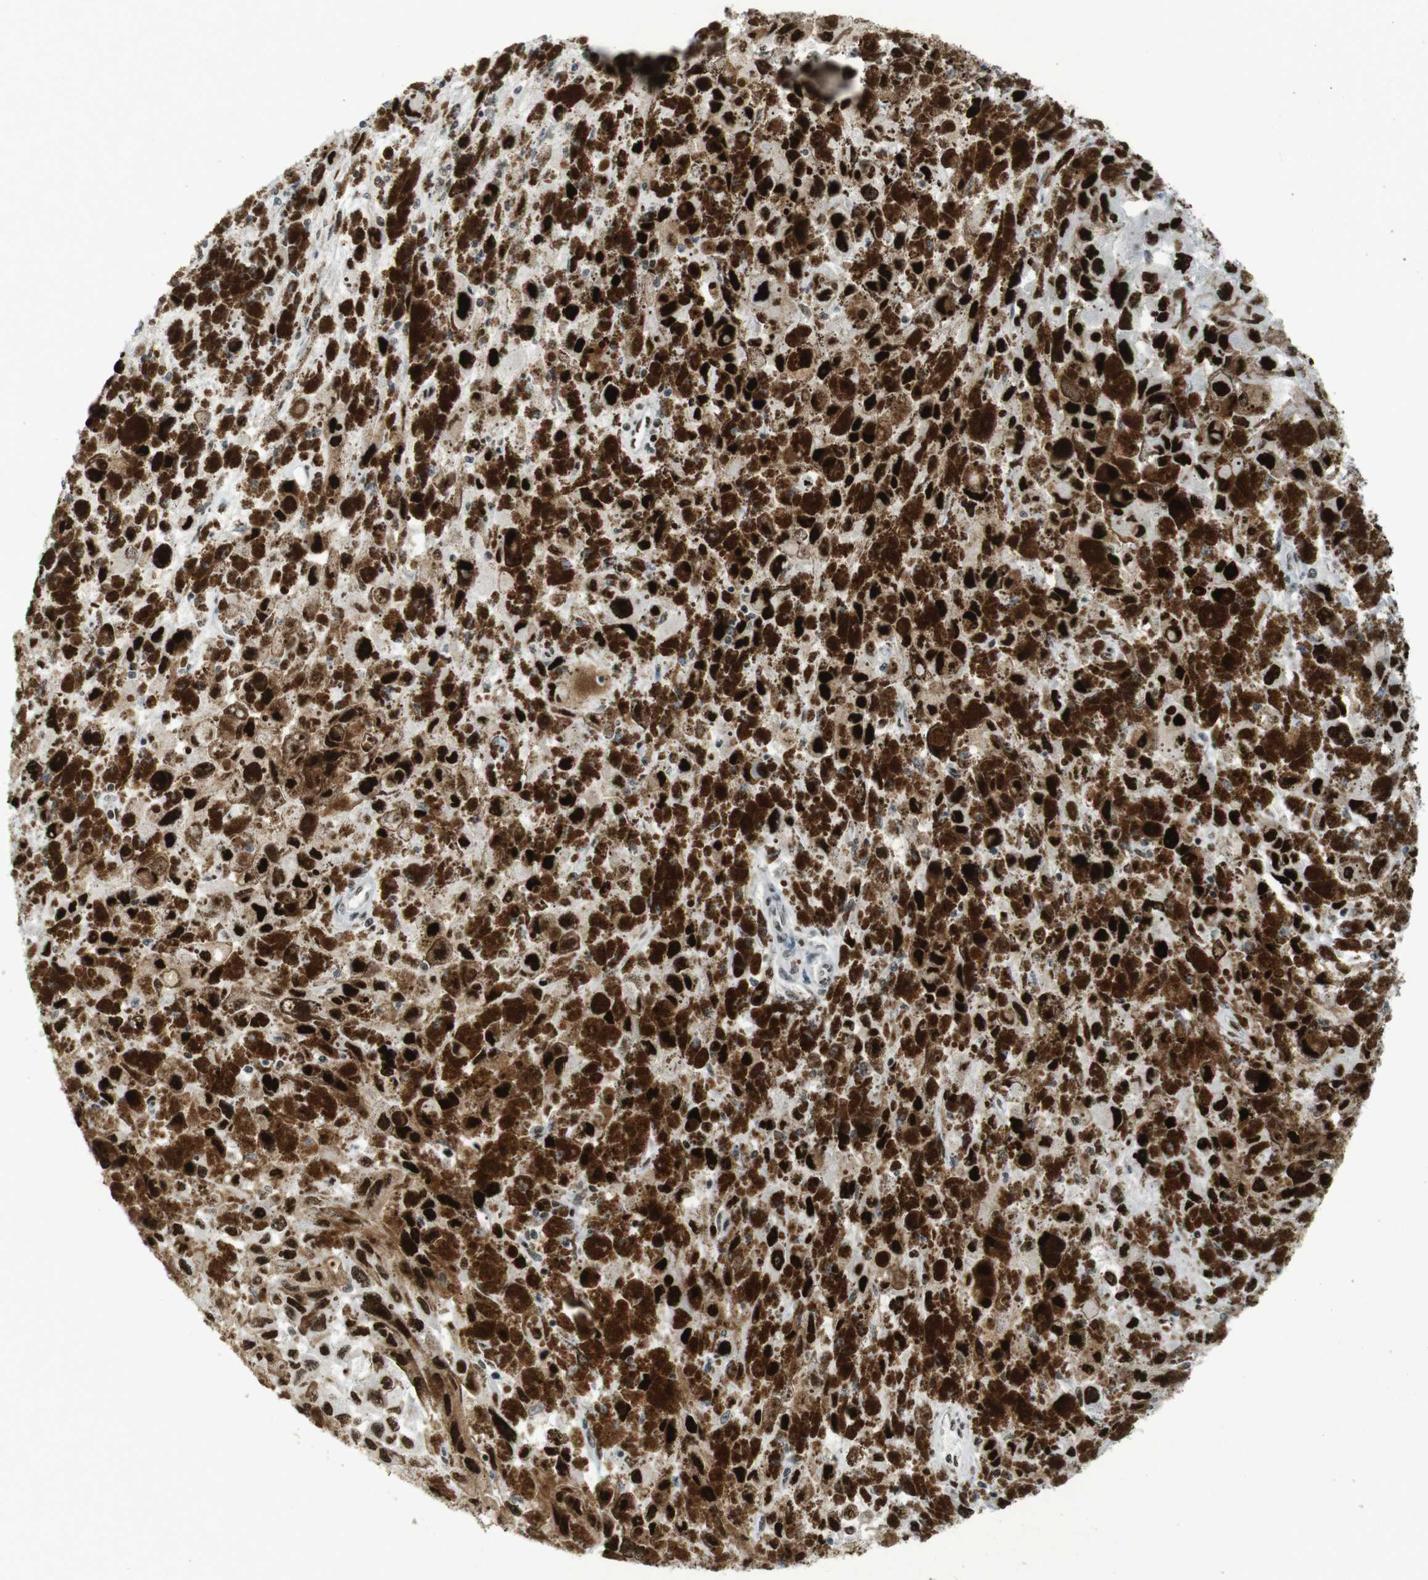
{"staining": {"intensity": "strong", "quantity": ">75%", "location": "nuclear"}, "tissue": "melanoma", "cell_type": "Tumor cells", "image_type": "cancer", "snomed": [{"axis": "morphology", "description": "Malignant melanoma, NOS"}, {"axis": "topography", "description": "Skin"}], "caption": "Human melanoma stained for a protein (brown) exhibits strong nuclear positive expression in approximately >75% of tumor cells.", "gene": "RIOX2", "patient": {"sex": "female", "age": 104}}